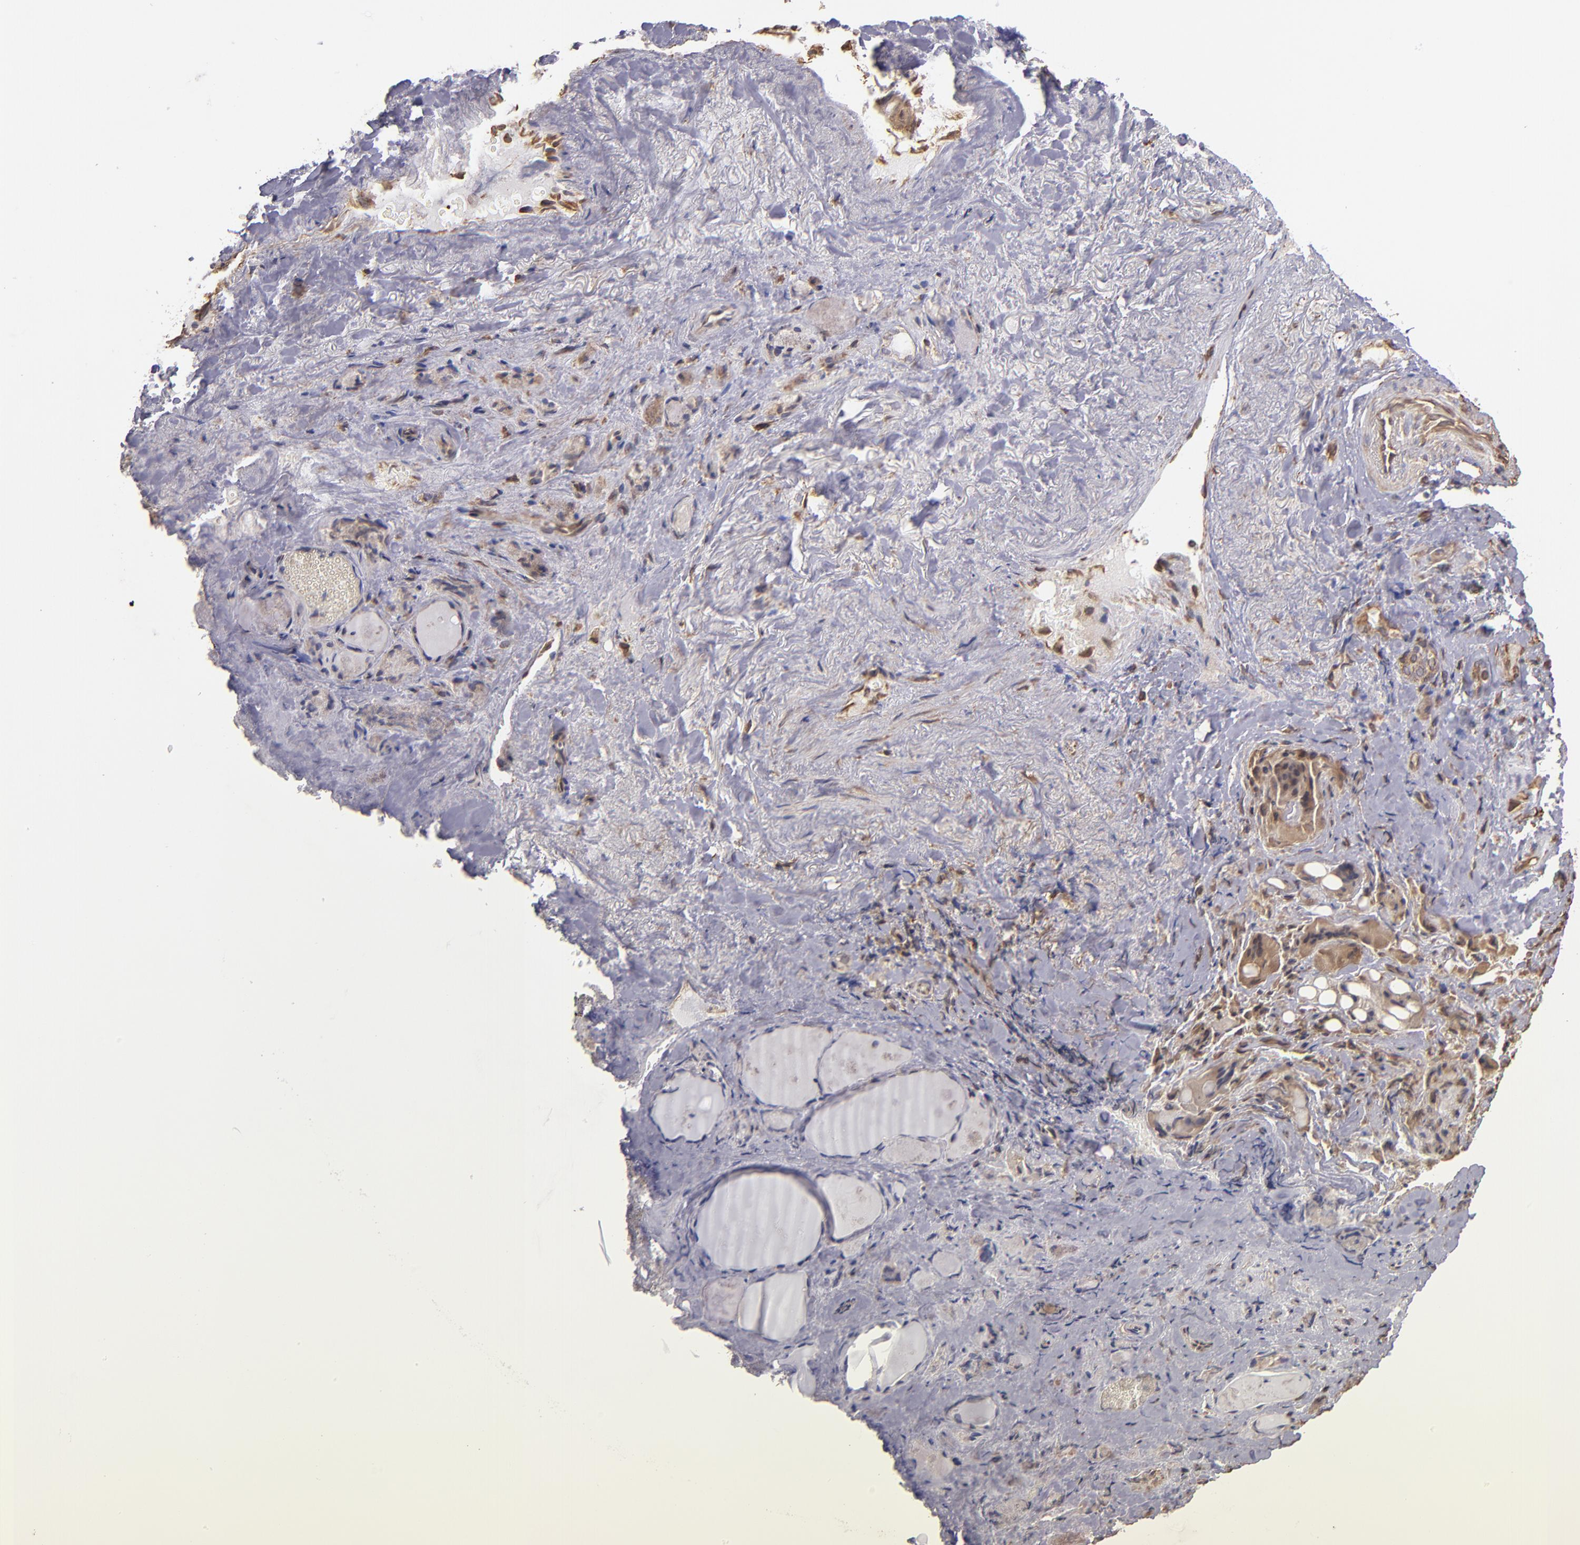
{"staining": {"intensity": "weak", "quantity": "<25%", "location": "cytoplasmic/membranous"}, "tissue": "thyroid gland", "cell_type": "Glandular cells", "image_type": "normal", "snomed": [{"axis": "morphology", "description": "Normal tissue, NOS"}, {"axis": "topography", "description": "Thyroid gland"}], "caption": "The photomicrograph demonstrates no significant staining in glandular cells of thyroid gland.", "gene": "ABCC1", "patient": {"sex": "female", "age": 75}}